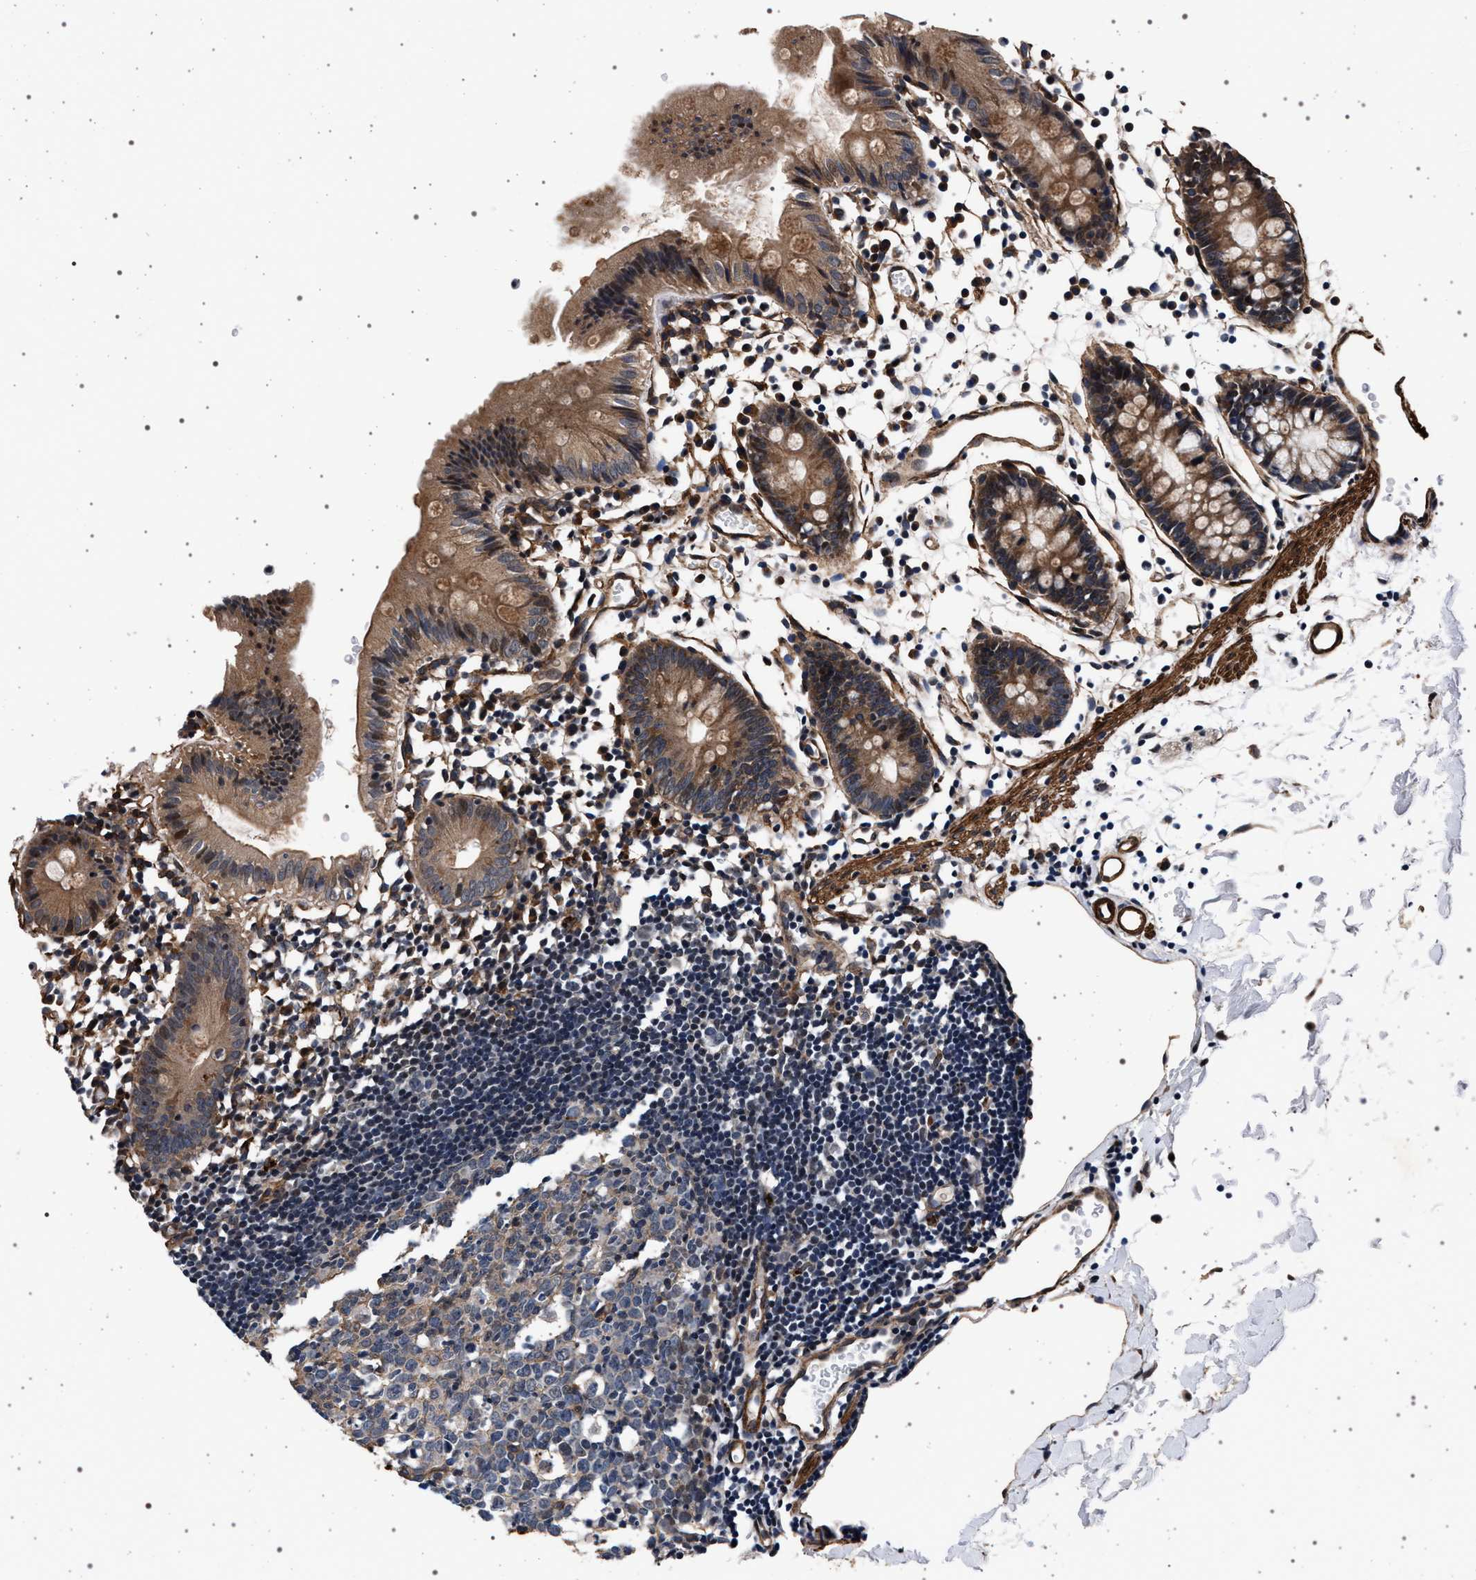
{"staining": {"intensity": "moderate", "quantity": ">75%", "location": "cytoplasmic/membranous"}, "tissue": "colon", "cell_type": "Endothelial cells", "image_type": "normal", "snomed": [{"axis": "morphology", "description": "Normal tissue, NOS"}, {"axis": "topography", "description": "Colon"}], "caption": "Immunohistochemical staining of normal human colon reveals medium levels of moderate cytoplasmic/membranous expression in approximately >75% of endothelial cells. (Stains: DAB in brown, nuclei in blue, Microscopy: brightfield microscopy at high magnification).", "gene": "KCNK6", "patient": {"sex": "male", "age": 14}}